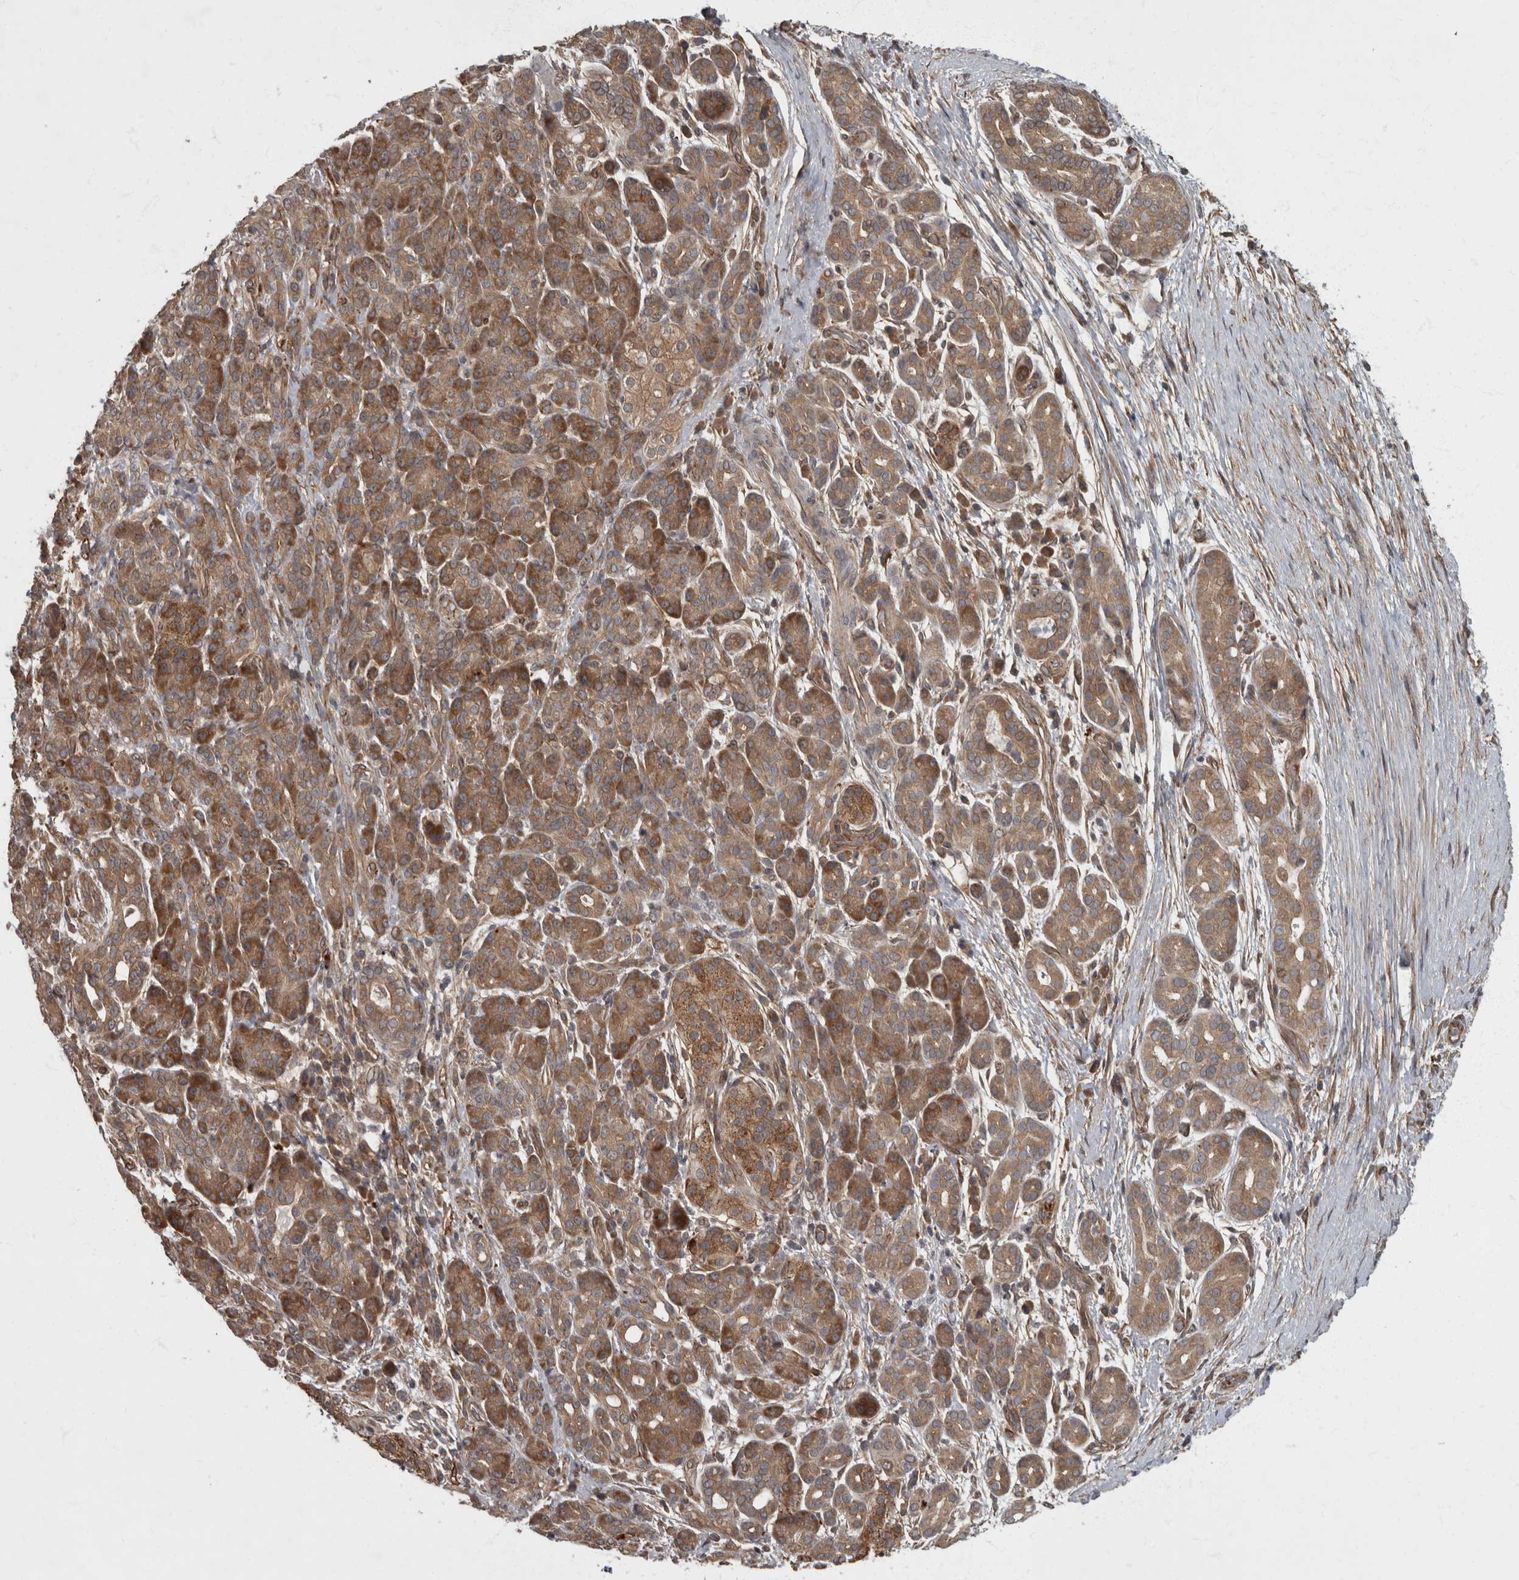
{"staining": {"intensity": "moderate", "quantity": ">75%", "location": "cytoplasmic/membranous"}, "tissue": "pancreatic cancer", "cell_type": "Tumor cells", "image_type": "cancer", "snomed": [{"axis": "morphology", "description": "Adenocarcinoma, NOS"}, {"axis": "topography", "description": "Pancreas"}], "caption": "Pancreatic adenocarcinoma stained for a protein (brown) demonstrates moderate cytoplasmic/membranous positive positivity in about >75% of tumor cells.", "gene": "VEGFD", "patient": {"sex": "male", "age": 72}}